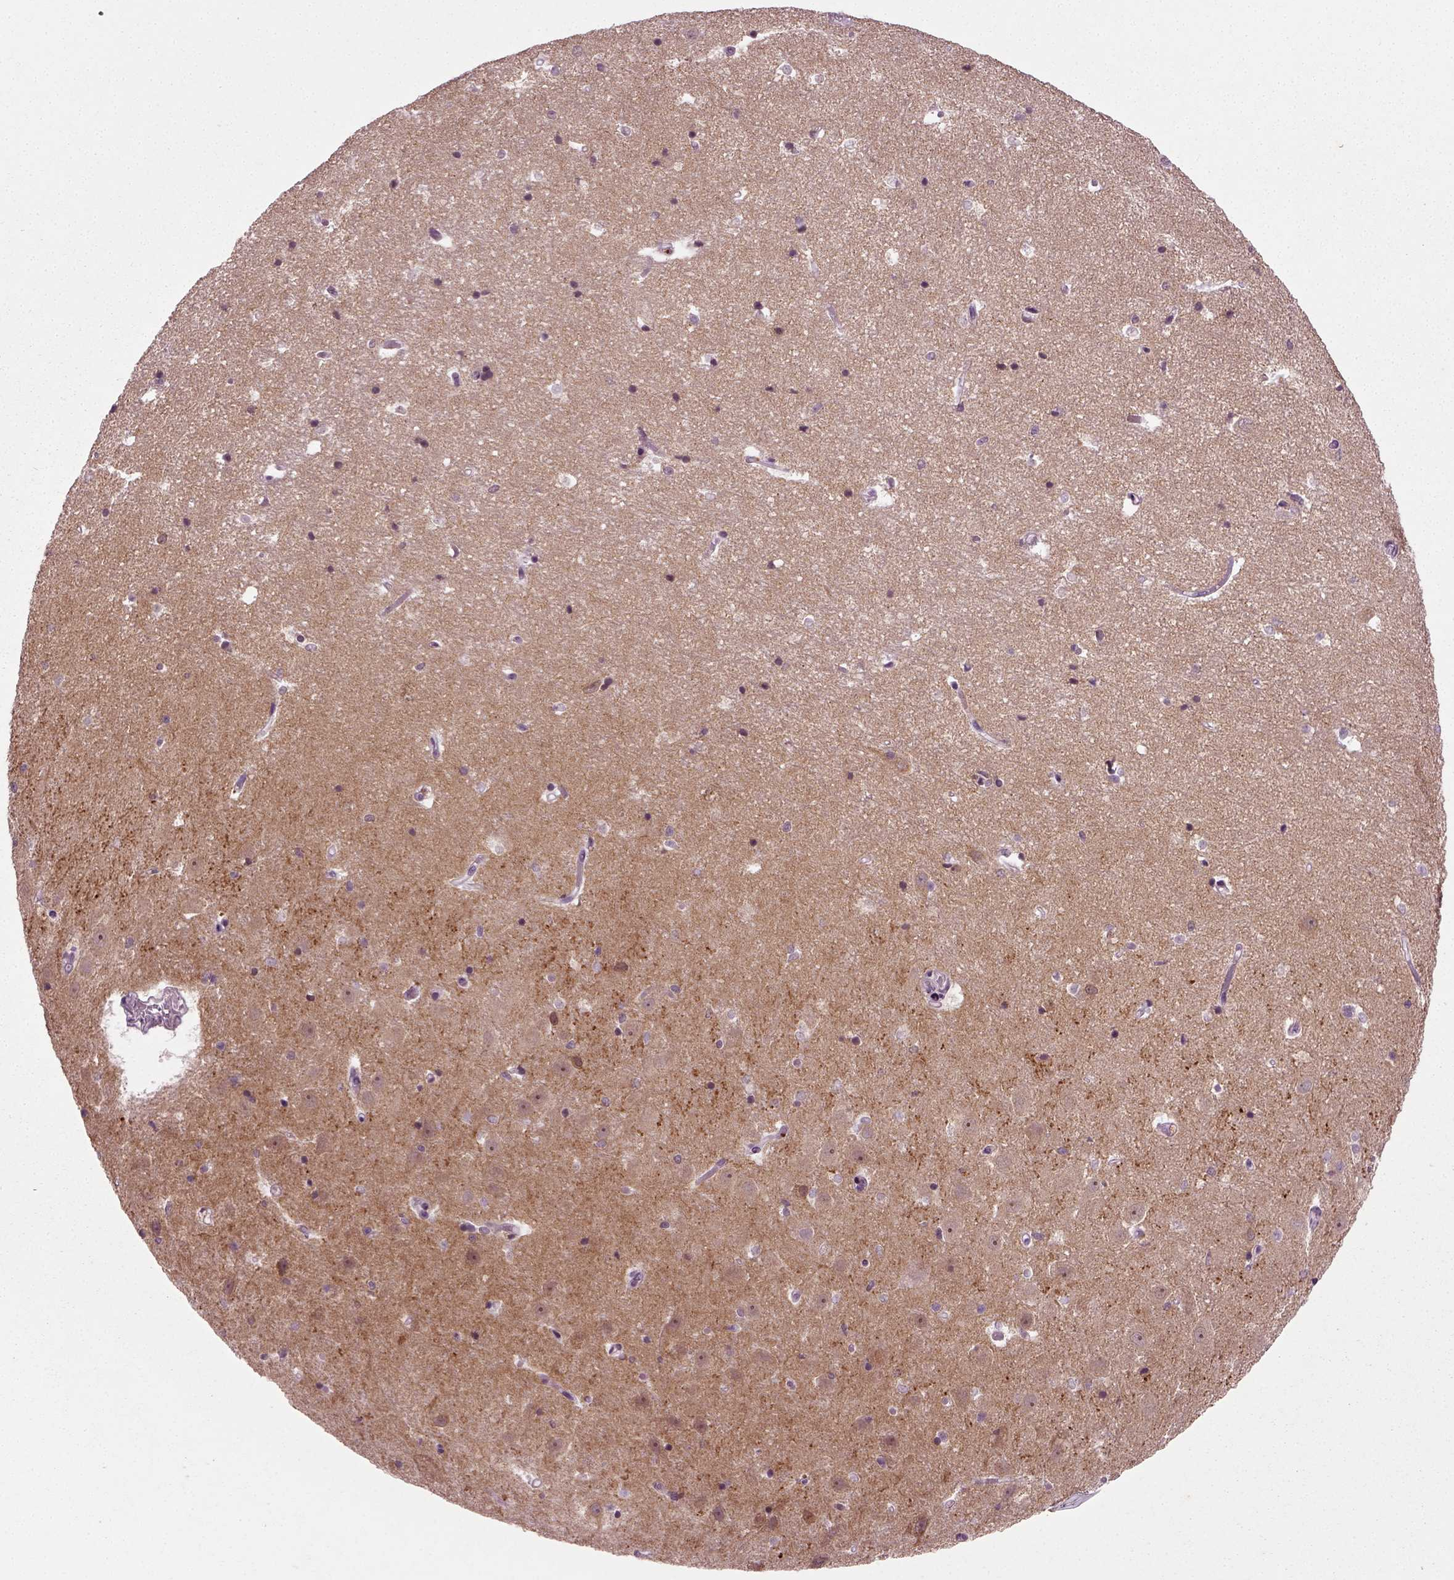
{"staining": {"intensity": "negative", "quantity": "none", "location": "none"}, "tissue": "hippocampus", "cell_type": "Glial cells", "image_type": "normal", "snomed": [{"axis": "morphology", "description": "Normal tissue, NOS"}, {"axis": "topography", "description": "Hippocampus"}], "caption": "IHC of unremarkable human hippocampus reveals no expression in glial cells. (Brightfield microscopy of DAB (3,3'-diaminobenzidine) immunohistochemistry (IHC) at high magnification).", "gene": "SYNGAP1", "patient": {"sex": "male", "age": 44}}